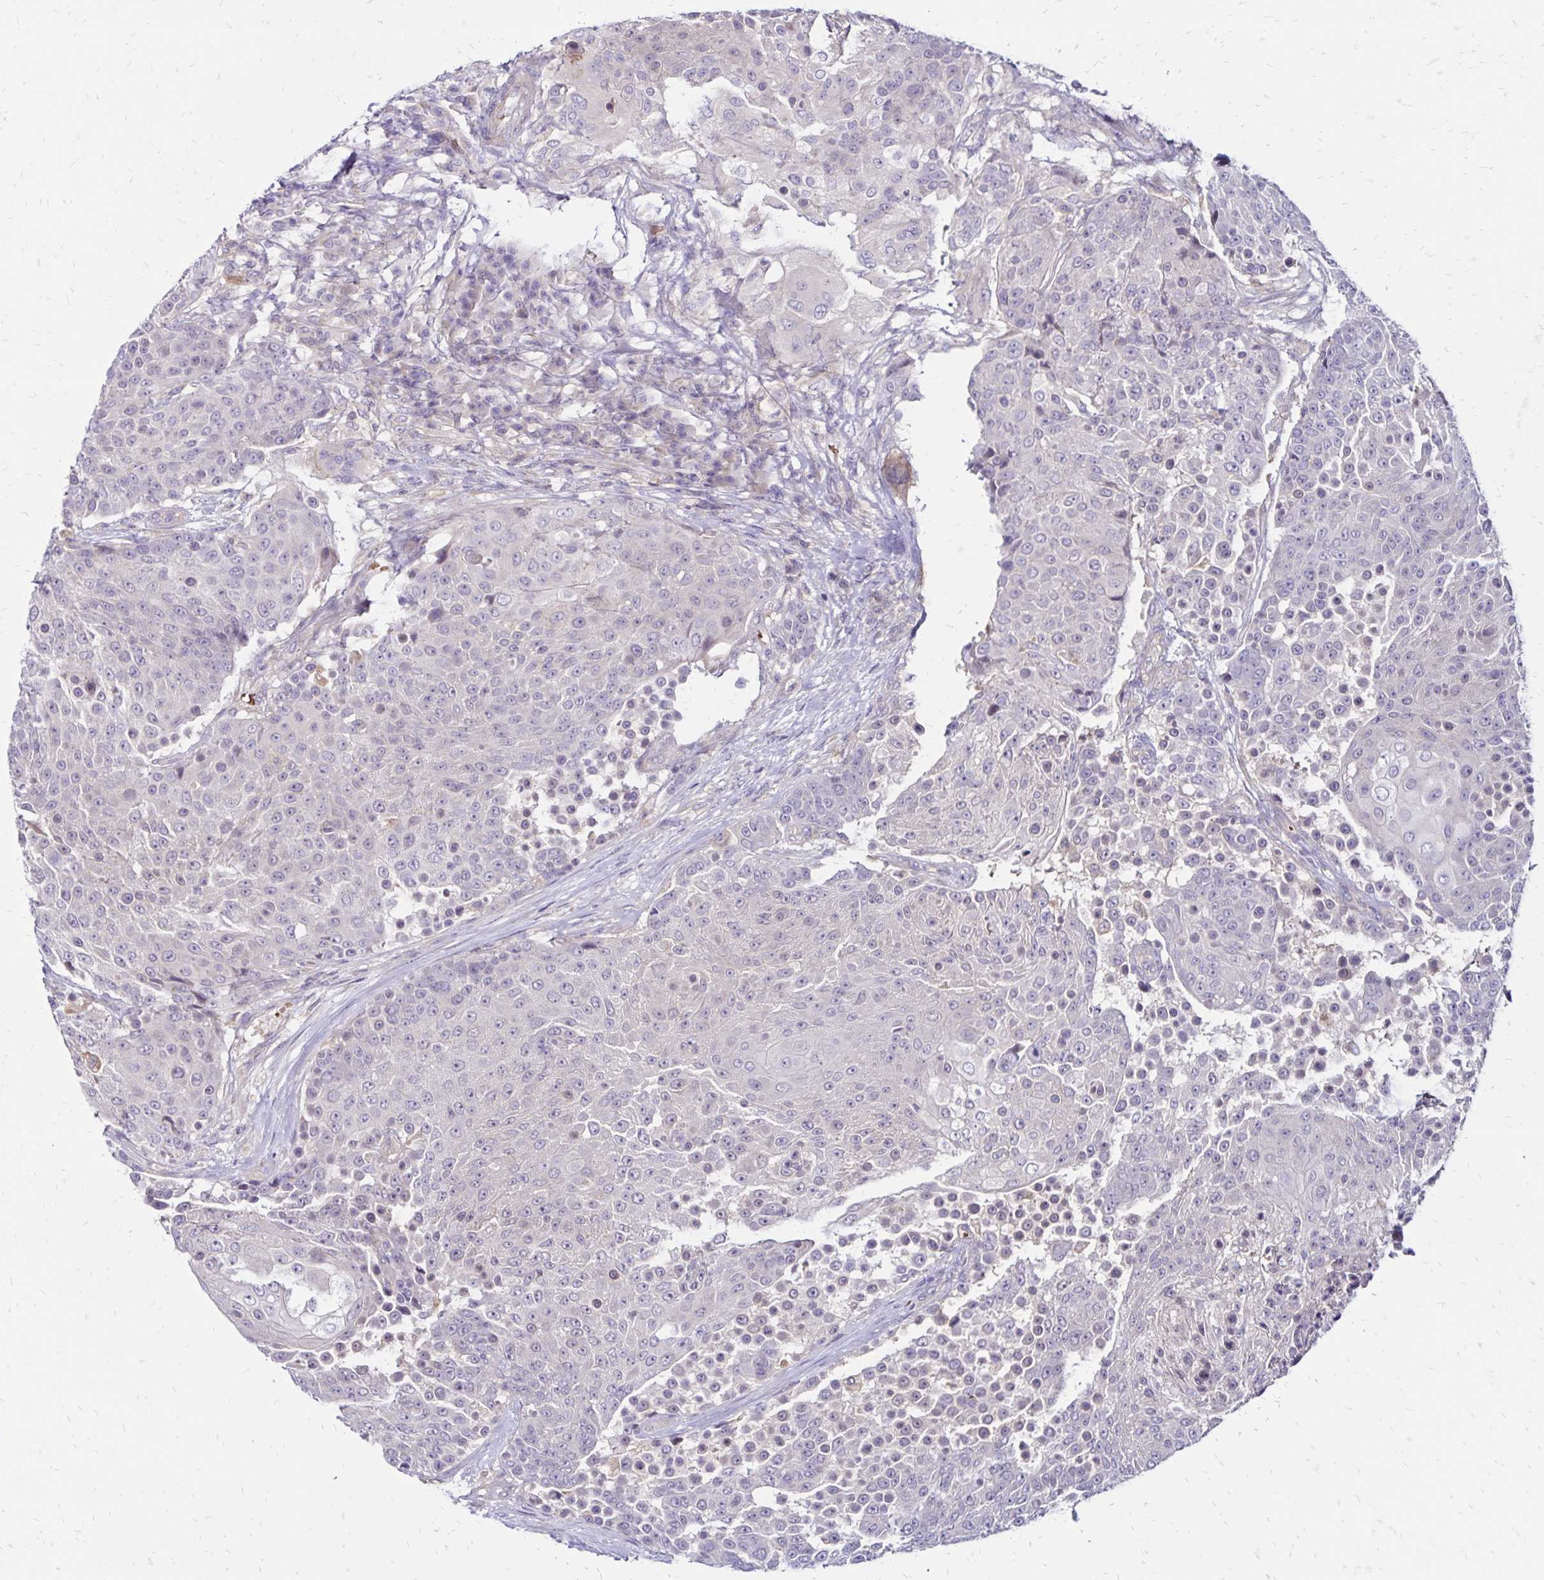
{"staining": {"intensity": "negative", "quantity": "none", "location": "none"}, "tissue": "urothelial cancer", "cell_type": "Tumor cells", "image_type": "cancer", "snomed": [{"axis": "morphology", "description": "Urothelial carcinoma, High grade"}, {"axis": "topography", "description": "Urinary bladder"}], "caption": "Immunohistochemical staining of high-grade urothelial carcinoma shows no significant positivity in tumor cells.", "gene": "FSD1", "patient": {"sex": "female", "age": 63}}